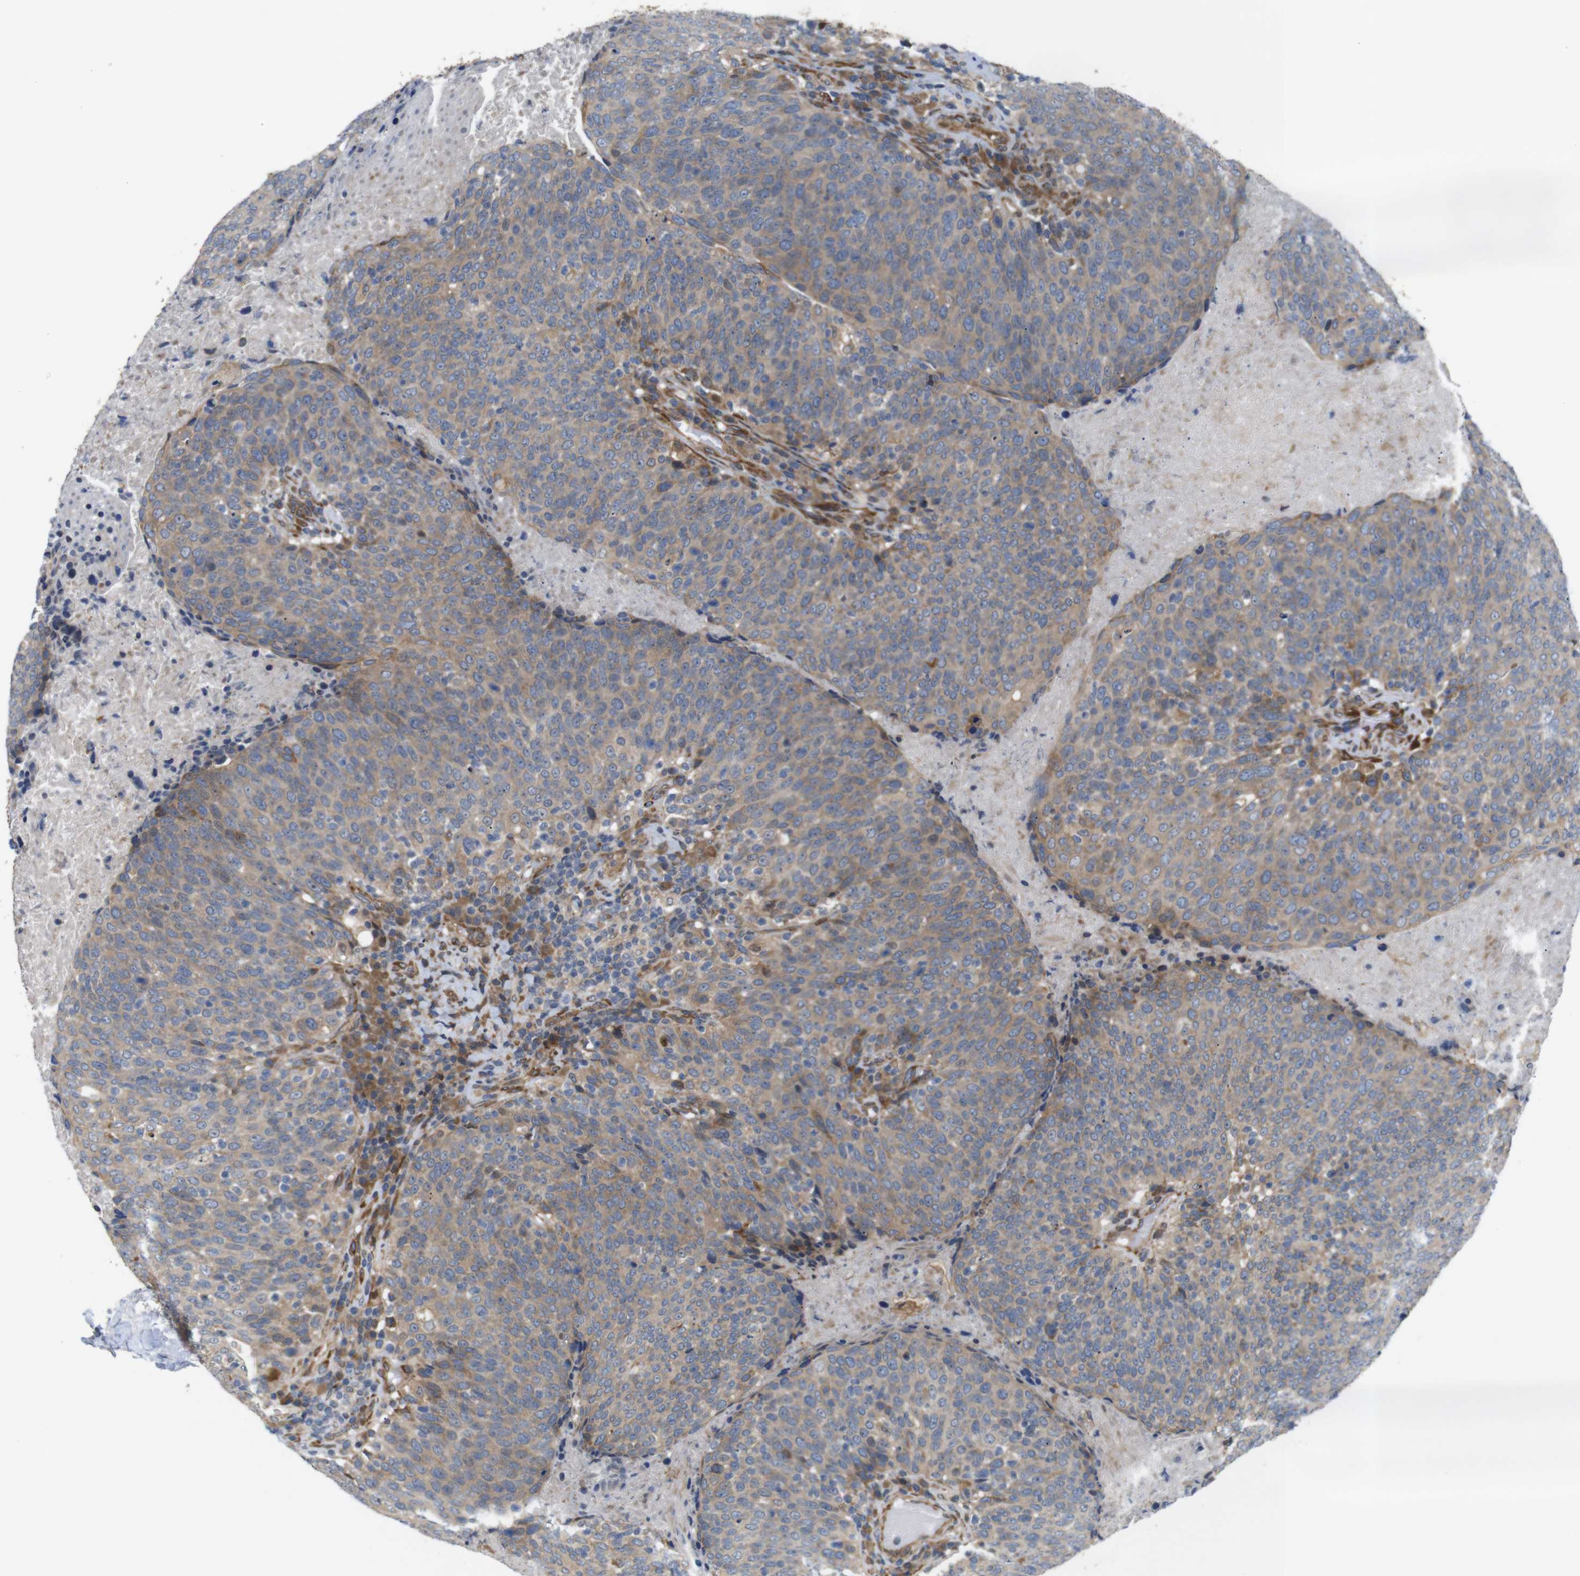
{"staining": {"intensity": "moderate", "quantity": ">75%", "location": "cytoplasmic/membranous"}, "tissue": "head and neck cancer", "cell_type": "Tumor cells", "image_type": "cancer", "snomed": [{"axis": "morphology", "description": "Squamous cell carcinoma, NOS"}, {"axis": "morphology", "description": "Squamous cell carcinoma, metastatic, NOS"}, {"axis": "topography", "description": "Lymph node"}, {"axis": "topography", "description": "Head-Neck"}], "caption": "Immunohistochemistry (IHC) histopathology image of human squamous cell carcinoma (head and neck) stained for a protein (brown), which demonstrates medium levels of moderate cytoplasmic/membranous positivity in about >75% of tumor cells.", "gene": "P3H2", "patient": {"sex": "male", "age": 62}}